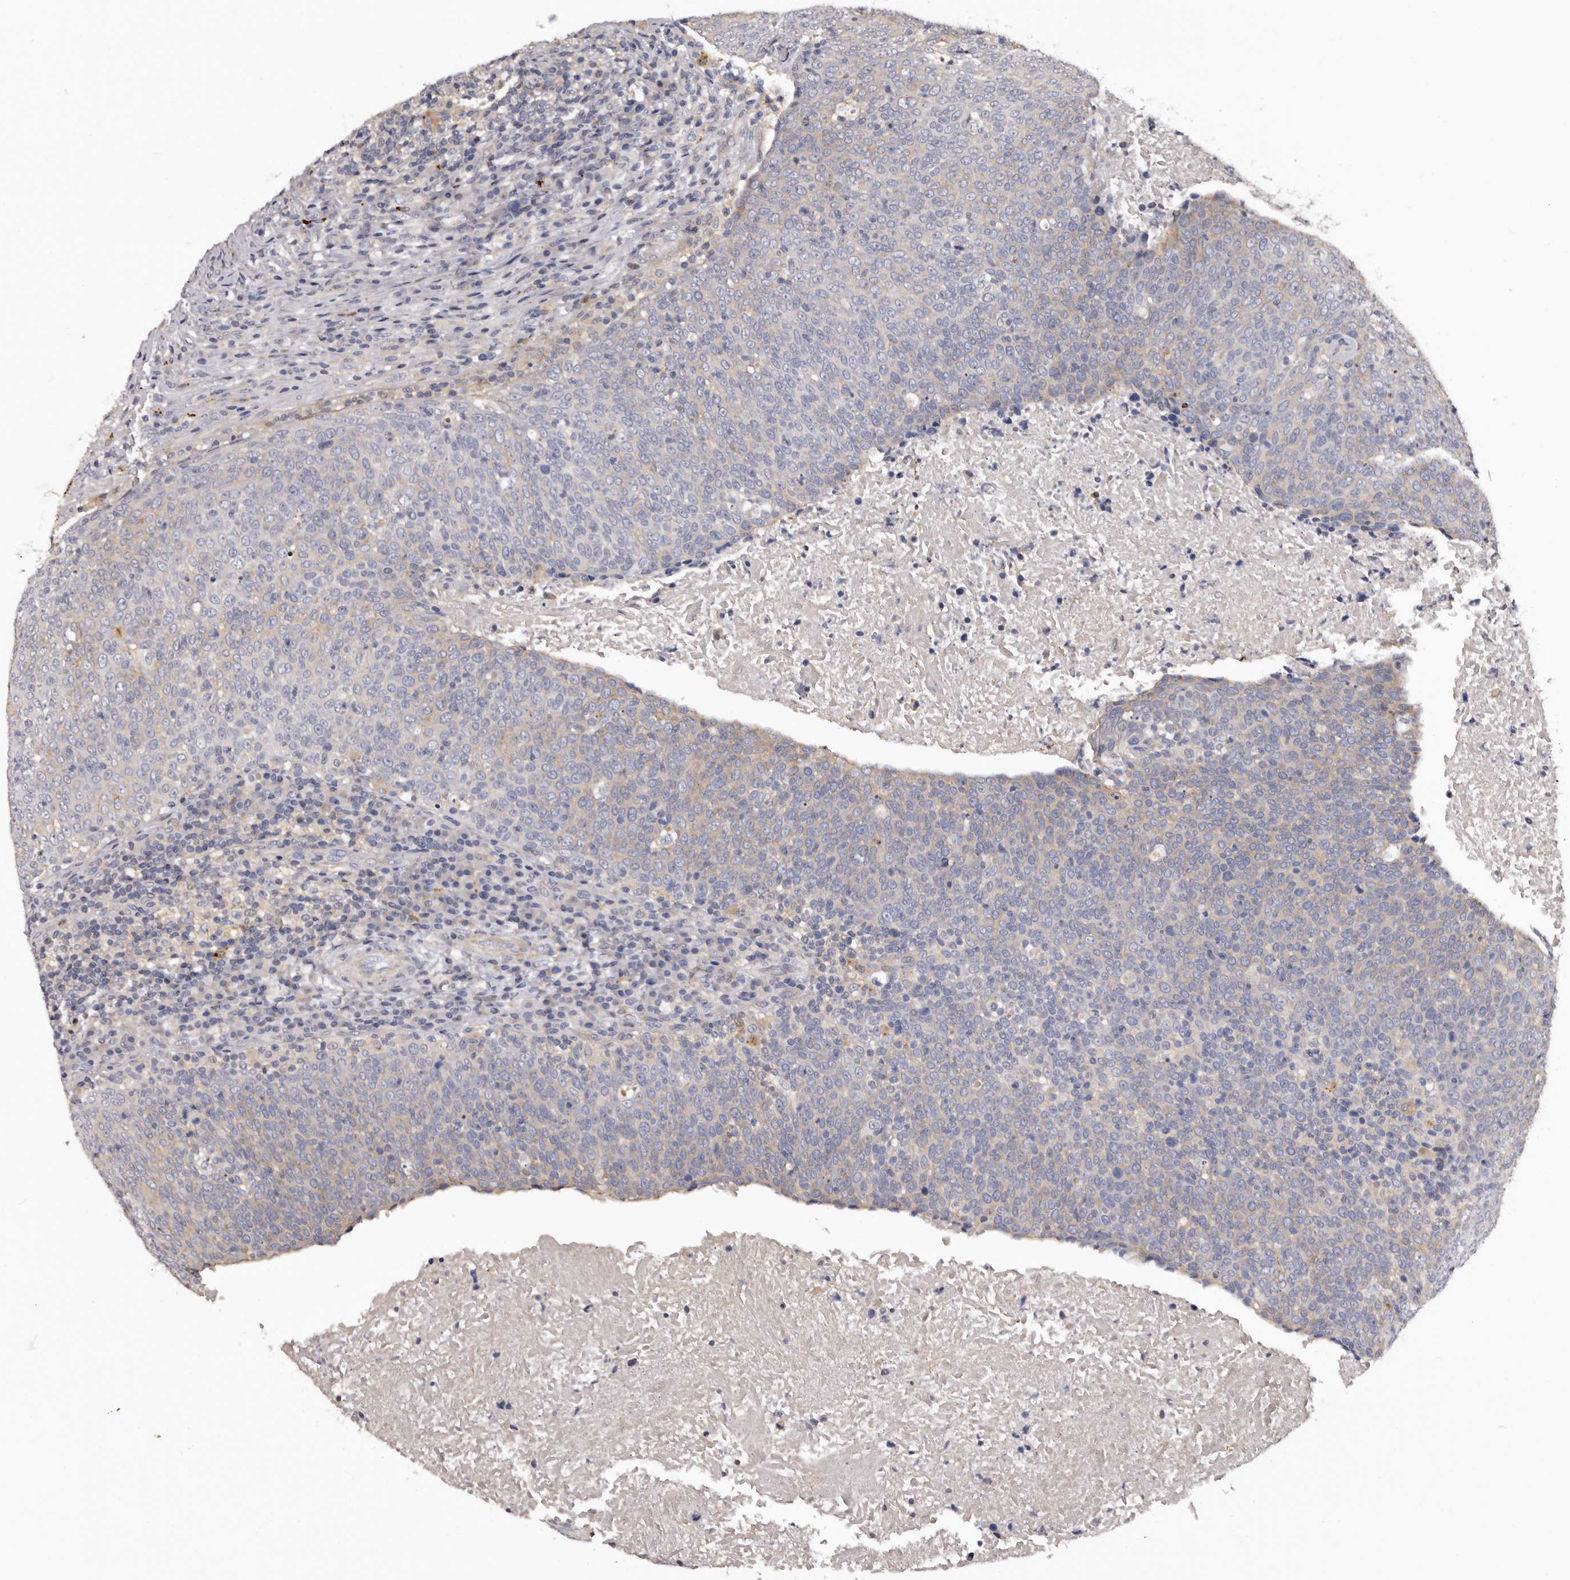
{"staining": {"intensity": "weak", "quantity": "<25%", "location": "cytoplasmic/membranous"}, "tissue": "head and neck cancer", "cell_type": "Tumor cells", "image_type": "cancer", "snomed": [{"axis": "morphology", "description": "Squamous cell carcinoma, NOS"}, {"axis": "morphology", "description": "Squamous cell carcinoma, metastatic, NOS"}, {"axis": "topography", "description": "Lymph node"}, {"axis": "topography", "description": "Head-Neck"}], "caption": "High magnification brightfield microscopy of head and neck cancer (metastatic squamous cell carcinoma) stained with DAB (brown) and counterstained with hematoxylin (blue): tumor cells show no significant positivity. (DAB (3,3'-diaminobenzidine) immunohistochemistry with hematoxylin counter stain).", "gene": "SLC10A4", "patient": {"sex": "male", "age": 62}}